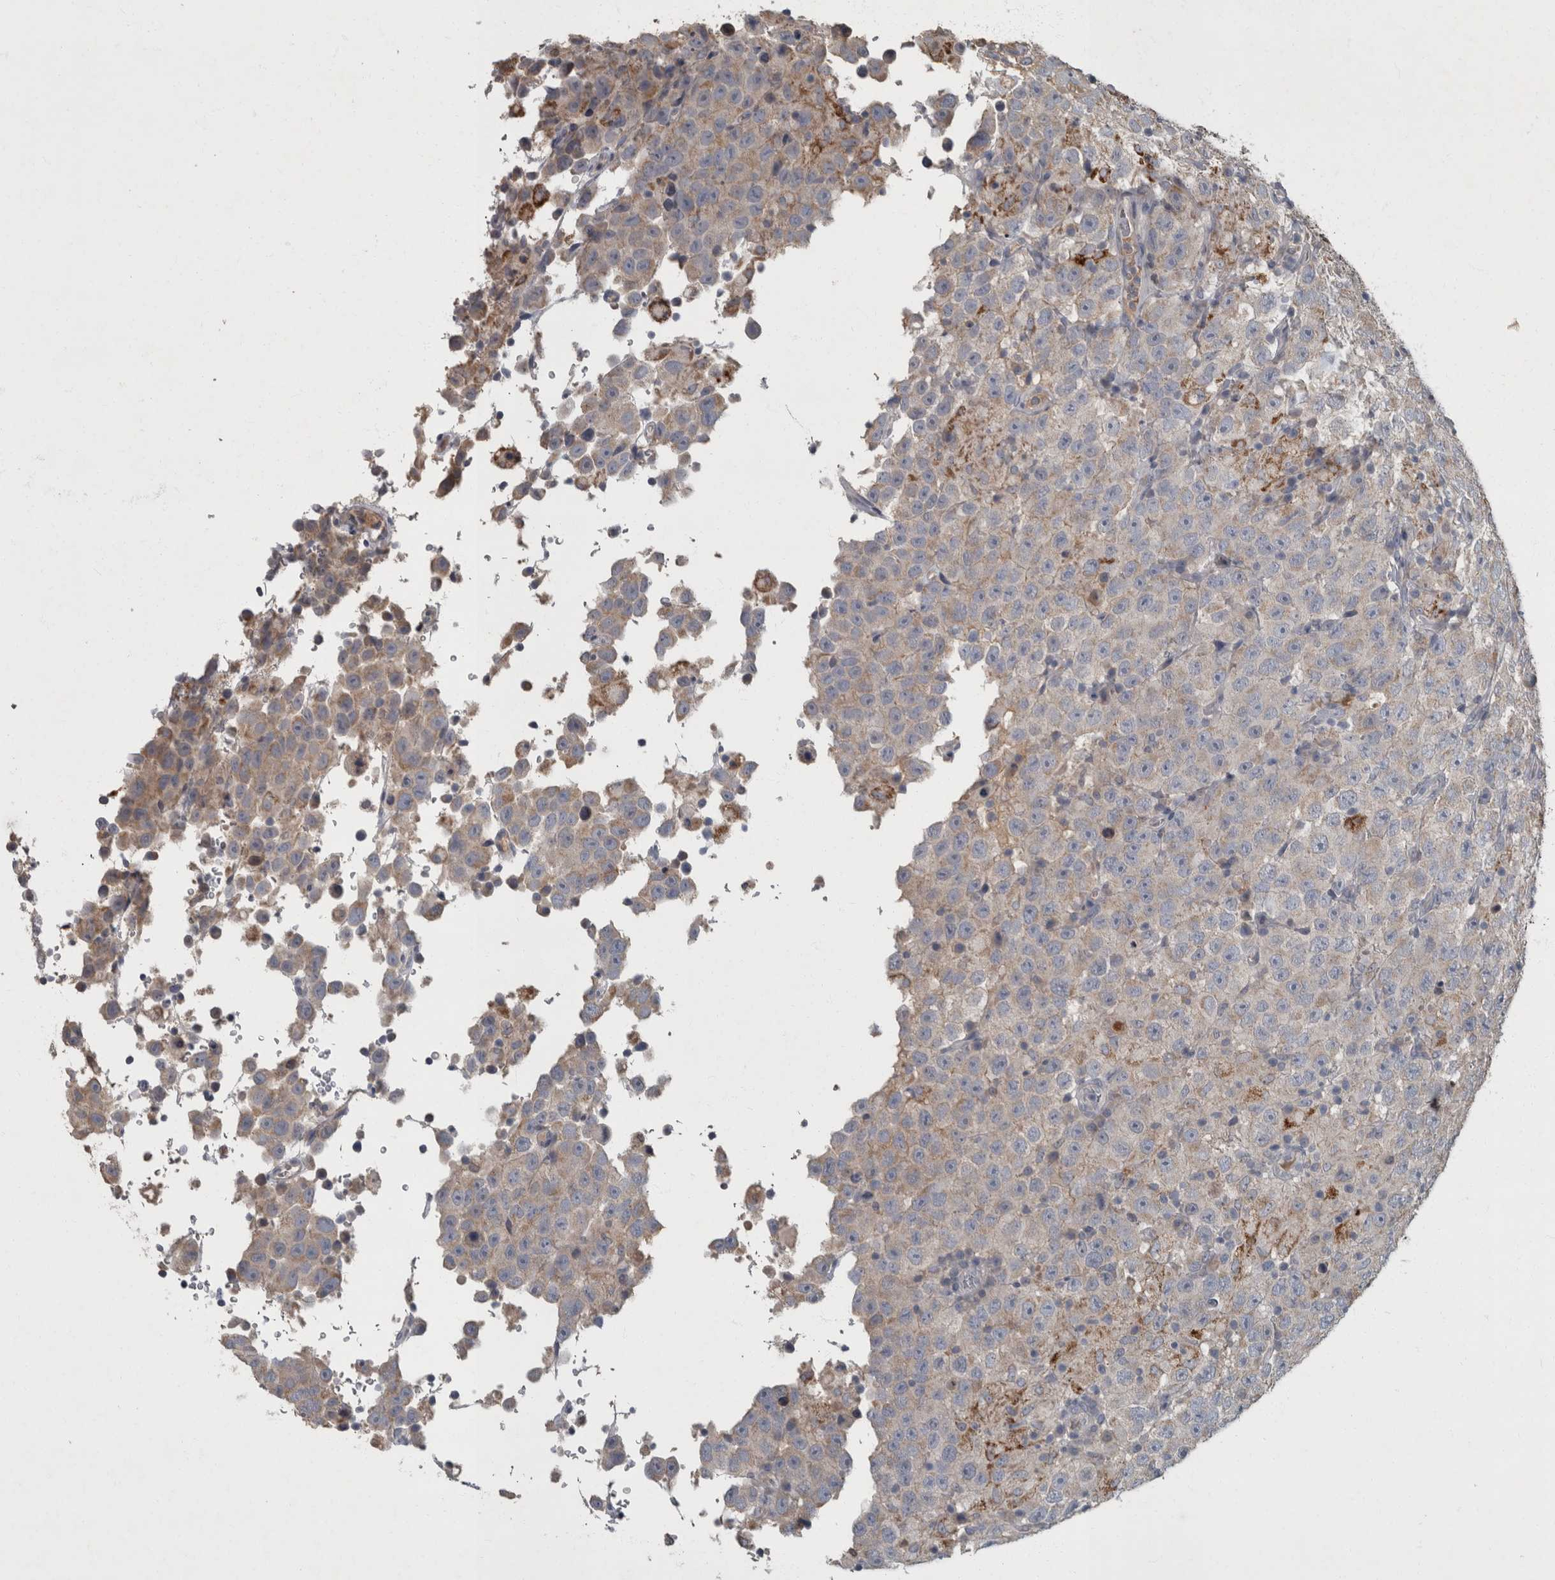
{"staining": {"intensity": "weak", "quantity": "<25%", "location": "cytoplasmic/membranous"}, "tissue": "testis cancer", "cell_type": "Tumor cells", "image_type": "cancer", "snomed": [{"axis": "morphology", "description": "Seminoma, NOS"}, {"axis": "topography", "description": "Testis"}], "caption": "The immunohistochemistry image has no significant expression in tumor cells of seminoma (testis) tissue. (Brightfield microscopy of DAB (3,3'-diaminobenzidine) immunohistochemistry at high magnification).", "gene": "PPP1R3C", "patient": {"sex": "male", "age": 41}}